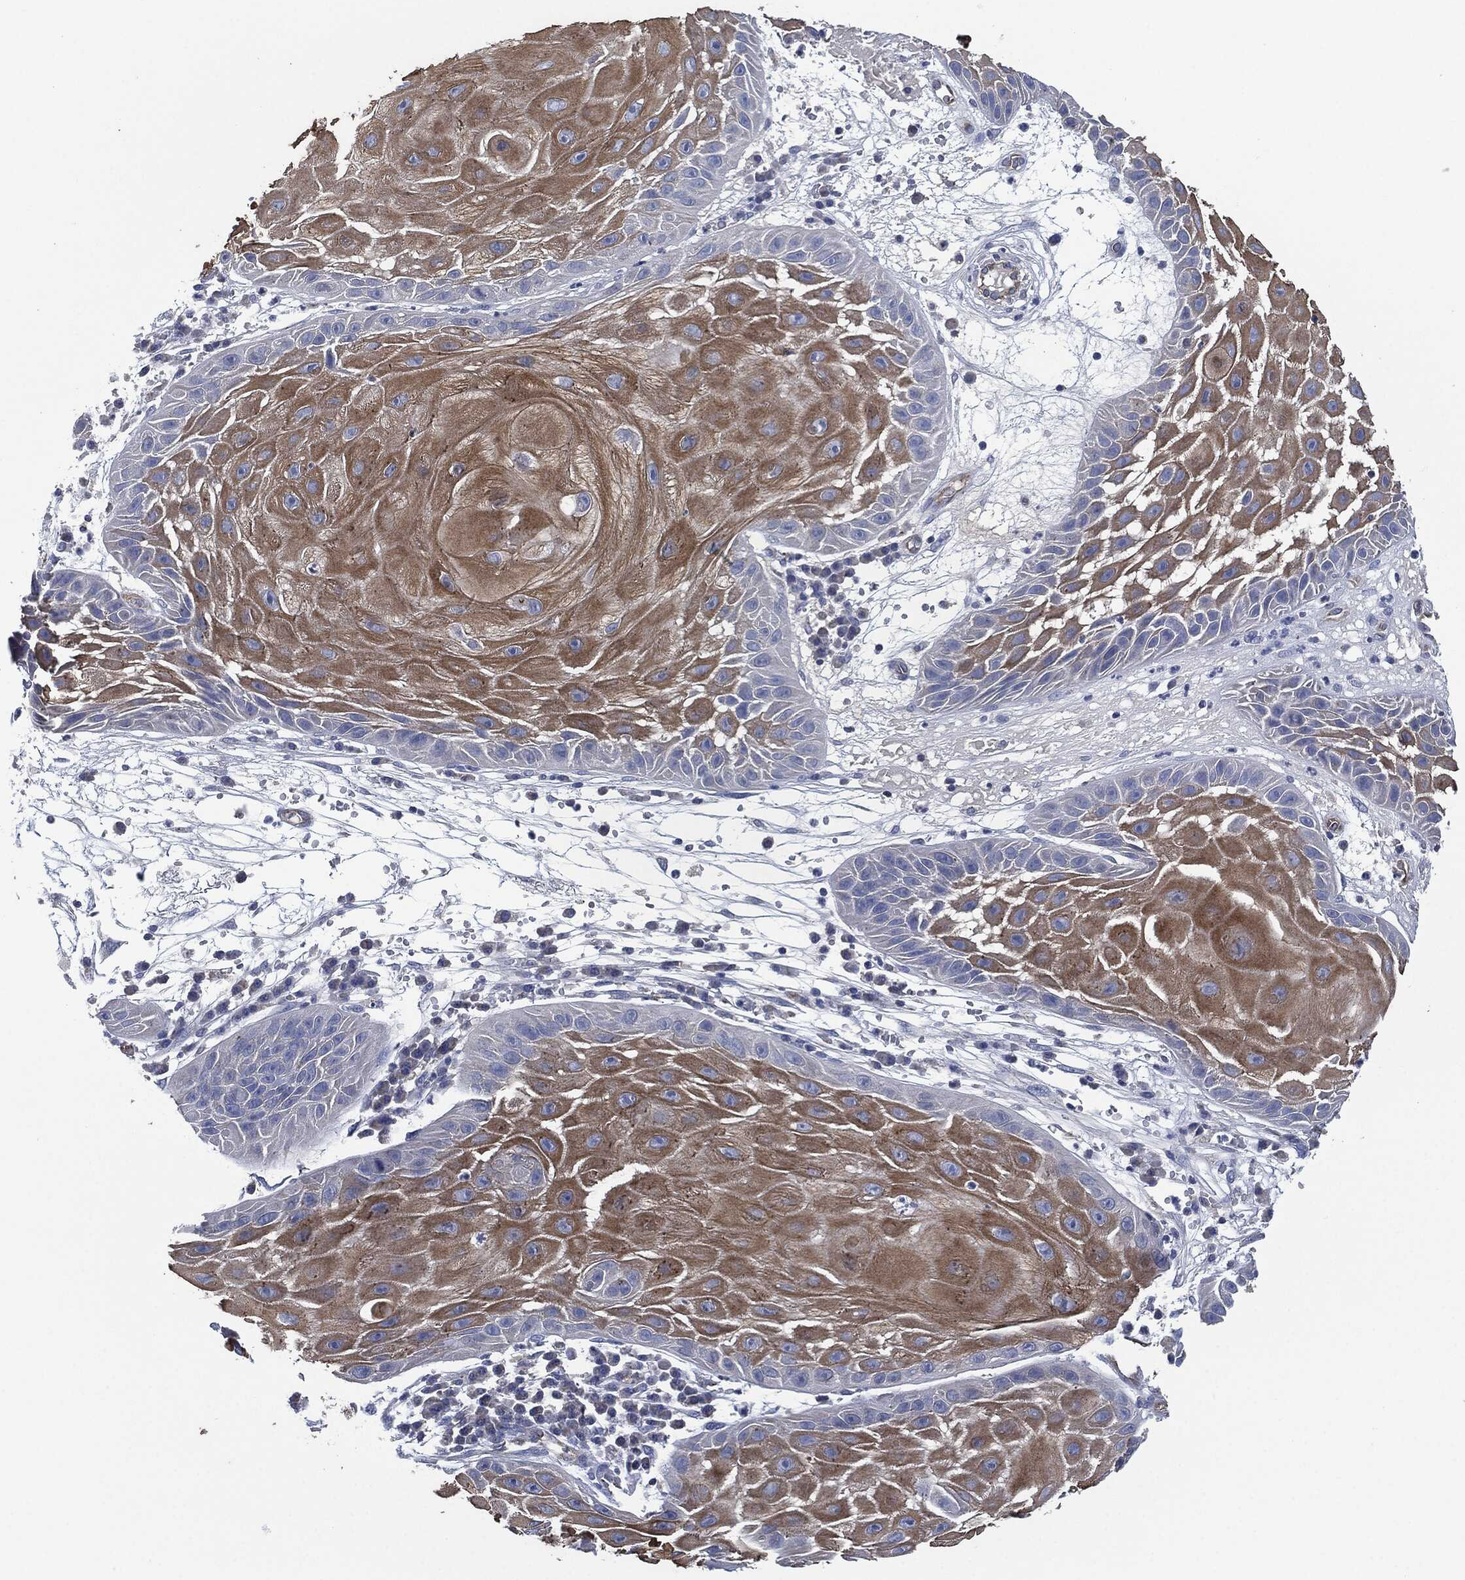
{"staining": {"intensity": "moderate", "quantity": ">75%", "location": "cytoplasmic/membranous"}, "tissue": "skin cancer", "cell_type": "Tumor cells", "image_type": "cancer", "snomed": [{"axis": "morphology", "description": "Normal tissue, NOS"}, {"axis": "morphology", "description": "Squamous cell carcinoma, NOS"}, {"axis": "topography", "description": "Skin"}], "caption": "The immunohistochemical stain shows moderate cytoplasmic/membranous staining in tumor cells of skin cancer tissue. (DAB (3,3'-diaminobenzidine) IHC with brightfield microscopy, high magnification).", "gene": "SHROOM2", "patient": {"sex": "male", "age": 79}}